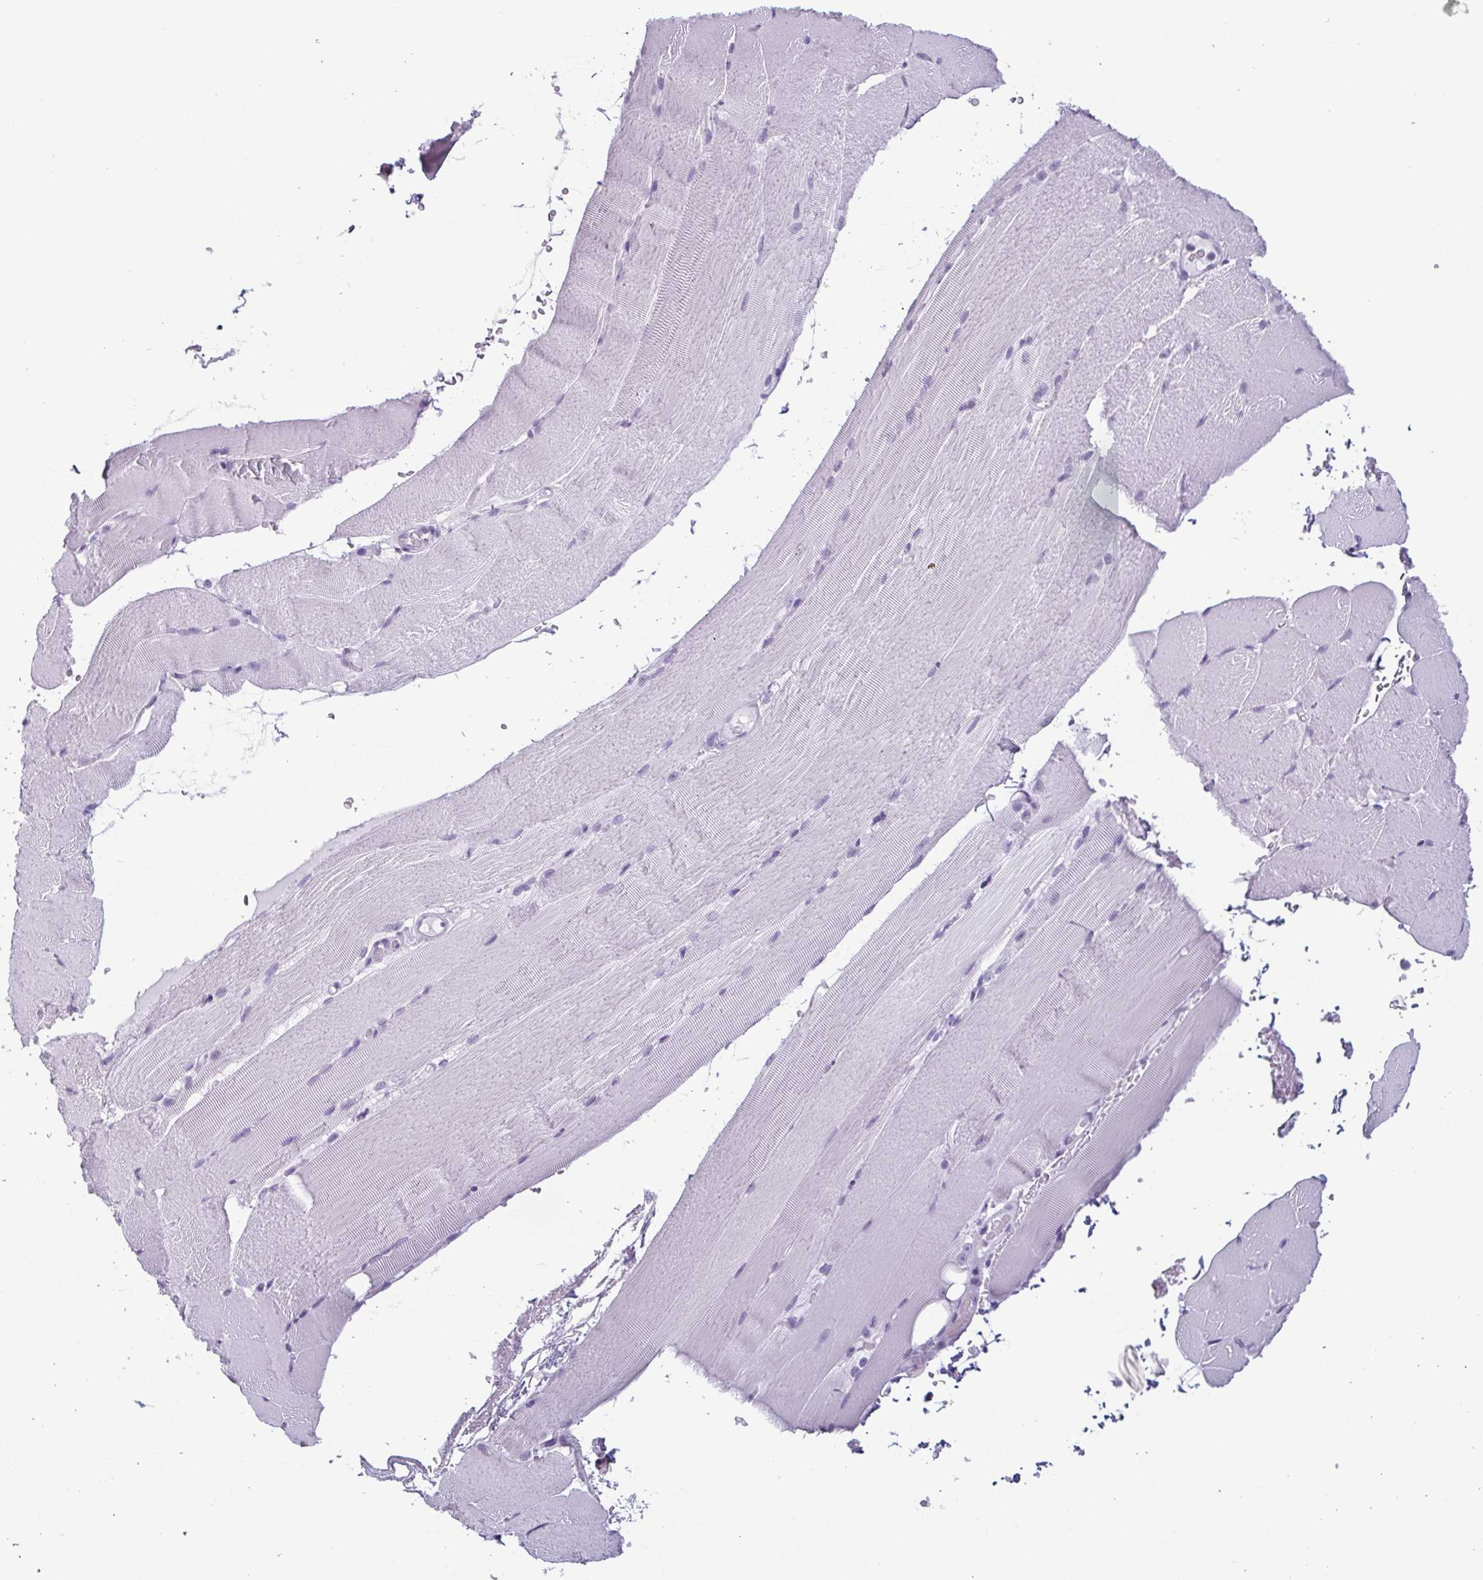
{"staining": {"intensity": "negative", "quantity": "none", "location": "none"}, "tissue": "skeletal muscle", "cell_type": "Myocytes", "image_type": "normal", "snomed": [{"axis": "morphology", "description": "Normal tissue, NOS"}, {"axis": "topography", "description": "Skeletal muscle"}], "caption": "DAB (3,3'-diaminobenzidine) immunohistochemical staining of unremarkable human skeletal muscle exhibits no significant positivity in myocytes. Nuclei are stained in blue.", "gene": "KRT78", "patient": {"sex": "female", "age": 37}}